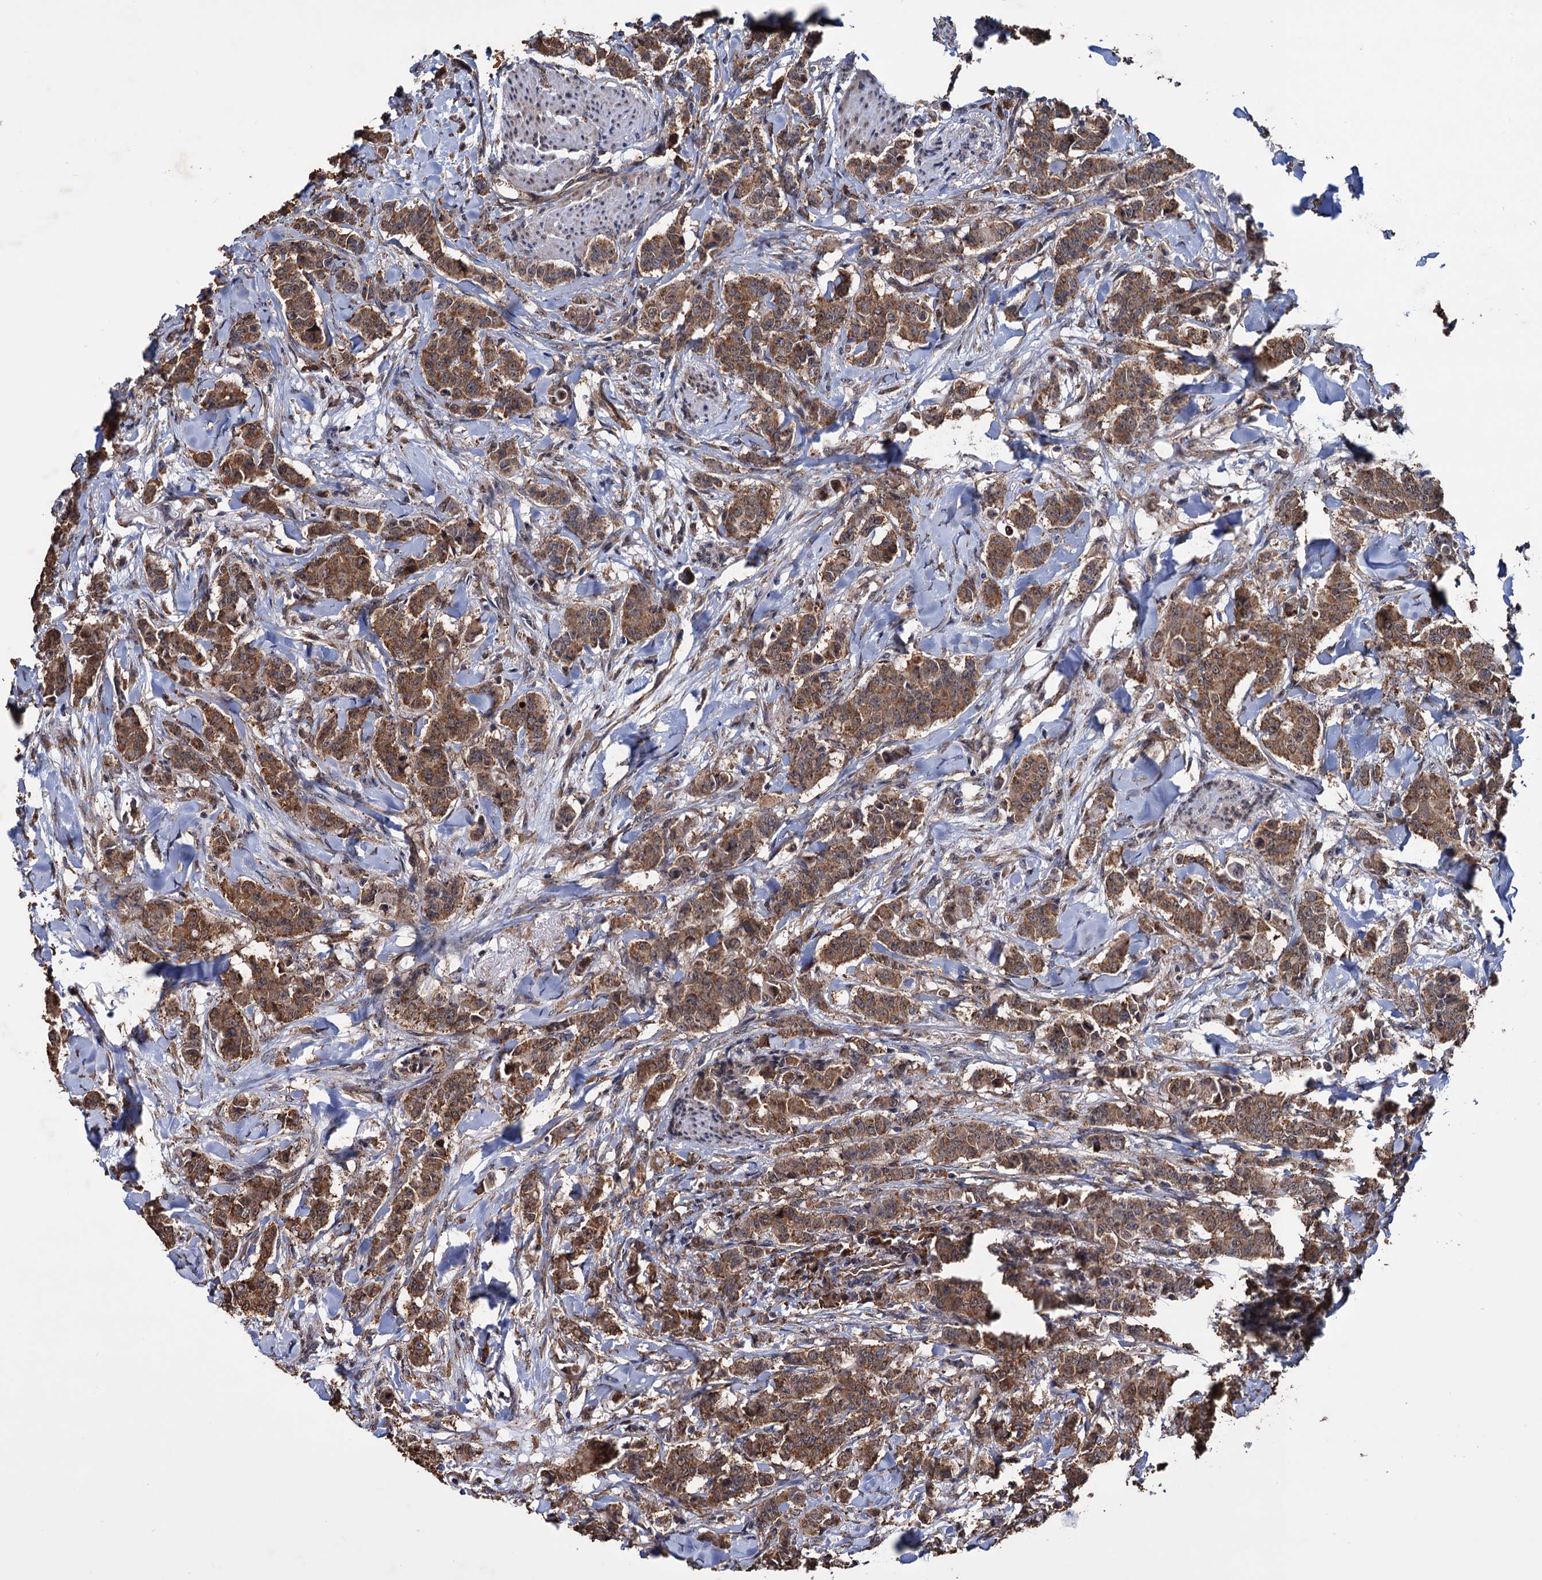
{"staining": {"intensity": "moderate", "quantity": ">75%", "location": "cytoplasmic/membranous"}, "tissue": "breast cancer", "cell_type": "Tumor cells", "image_type": "cancer", "snomed": [{"axis": "morphology", "description": "Duct carcinoma"}, {"axis": "topography", "description": "Breast"}], "caption": "An immunohistochemistry micrograph of neoplastic tissue is shown. Protein staining in brown labels moderate cytoplasmic/membranous positivity in invasive ductal carcinoma (breast) within tumor cells.", "gene": "TBC1D12", "patient": {"sex": "female", "age": 40}}